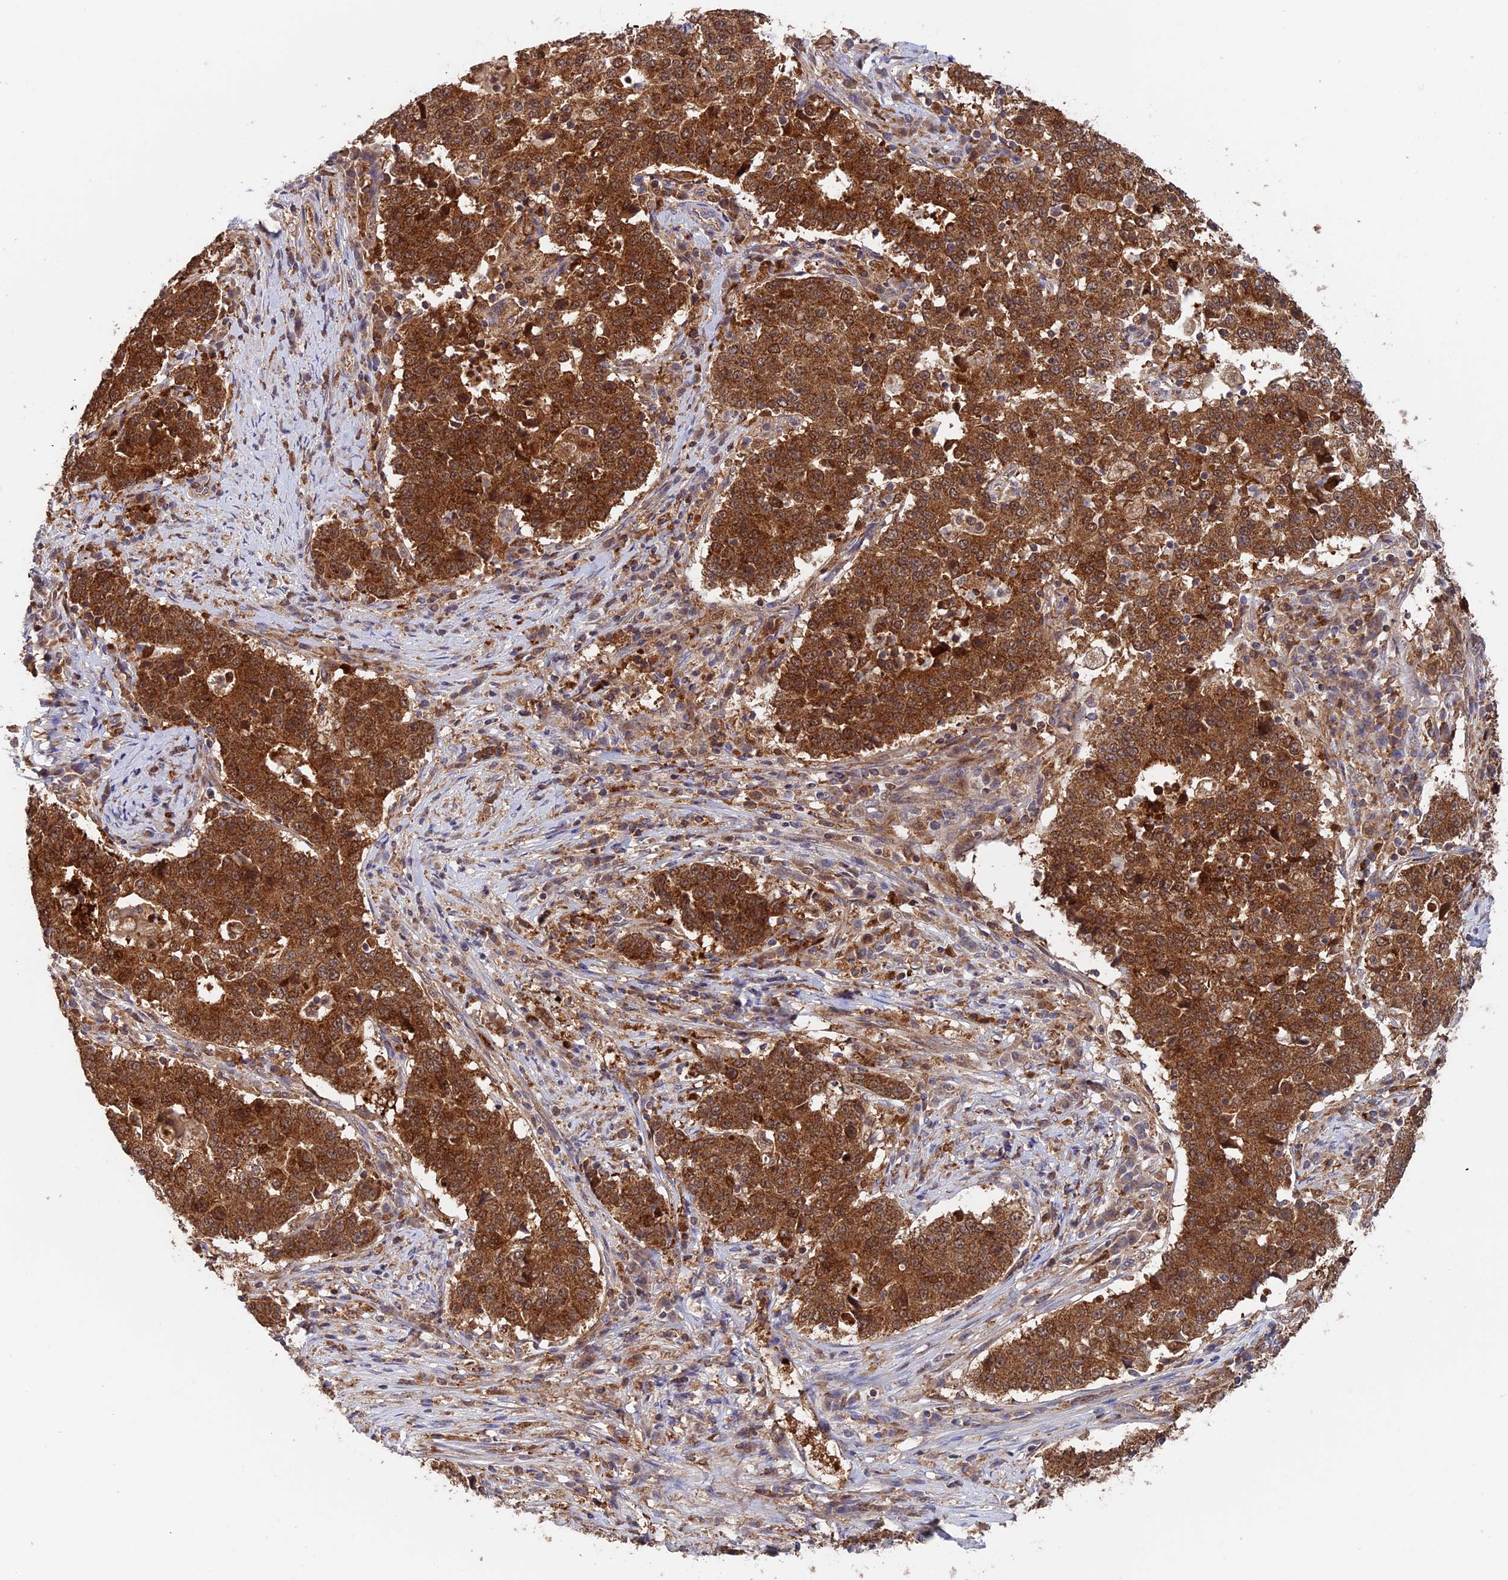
{"staining": {"intensity": "strong", "quantity": ">75%", "location": "cytoplasmic/membranous"}, "tissue": "stomach cancer", "cell_type": "Tumor cells", "image_type": "cancer", "snomed": [{"axis": "morphology", "description": "Adenocarcinoma, NOS"}, {"axis": "topography", "description": "Stomach"}], "caption": "This is an image of immunohistochemistry (IHC) staining of stomach cancer (adenocarcinoma), which shows strong staining in the cytoplasmic/membranous of tumor cells.", "gene": "DTYMK", "patient": {"sex": "male", "age": 59}}